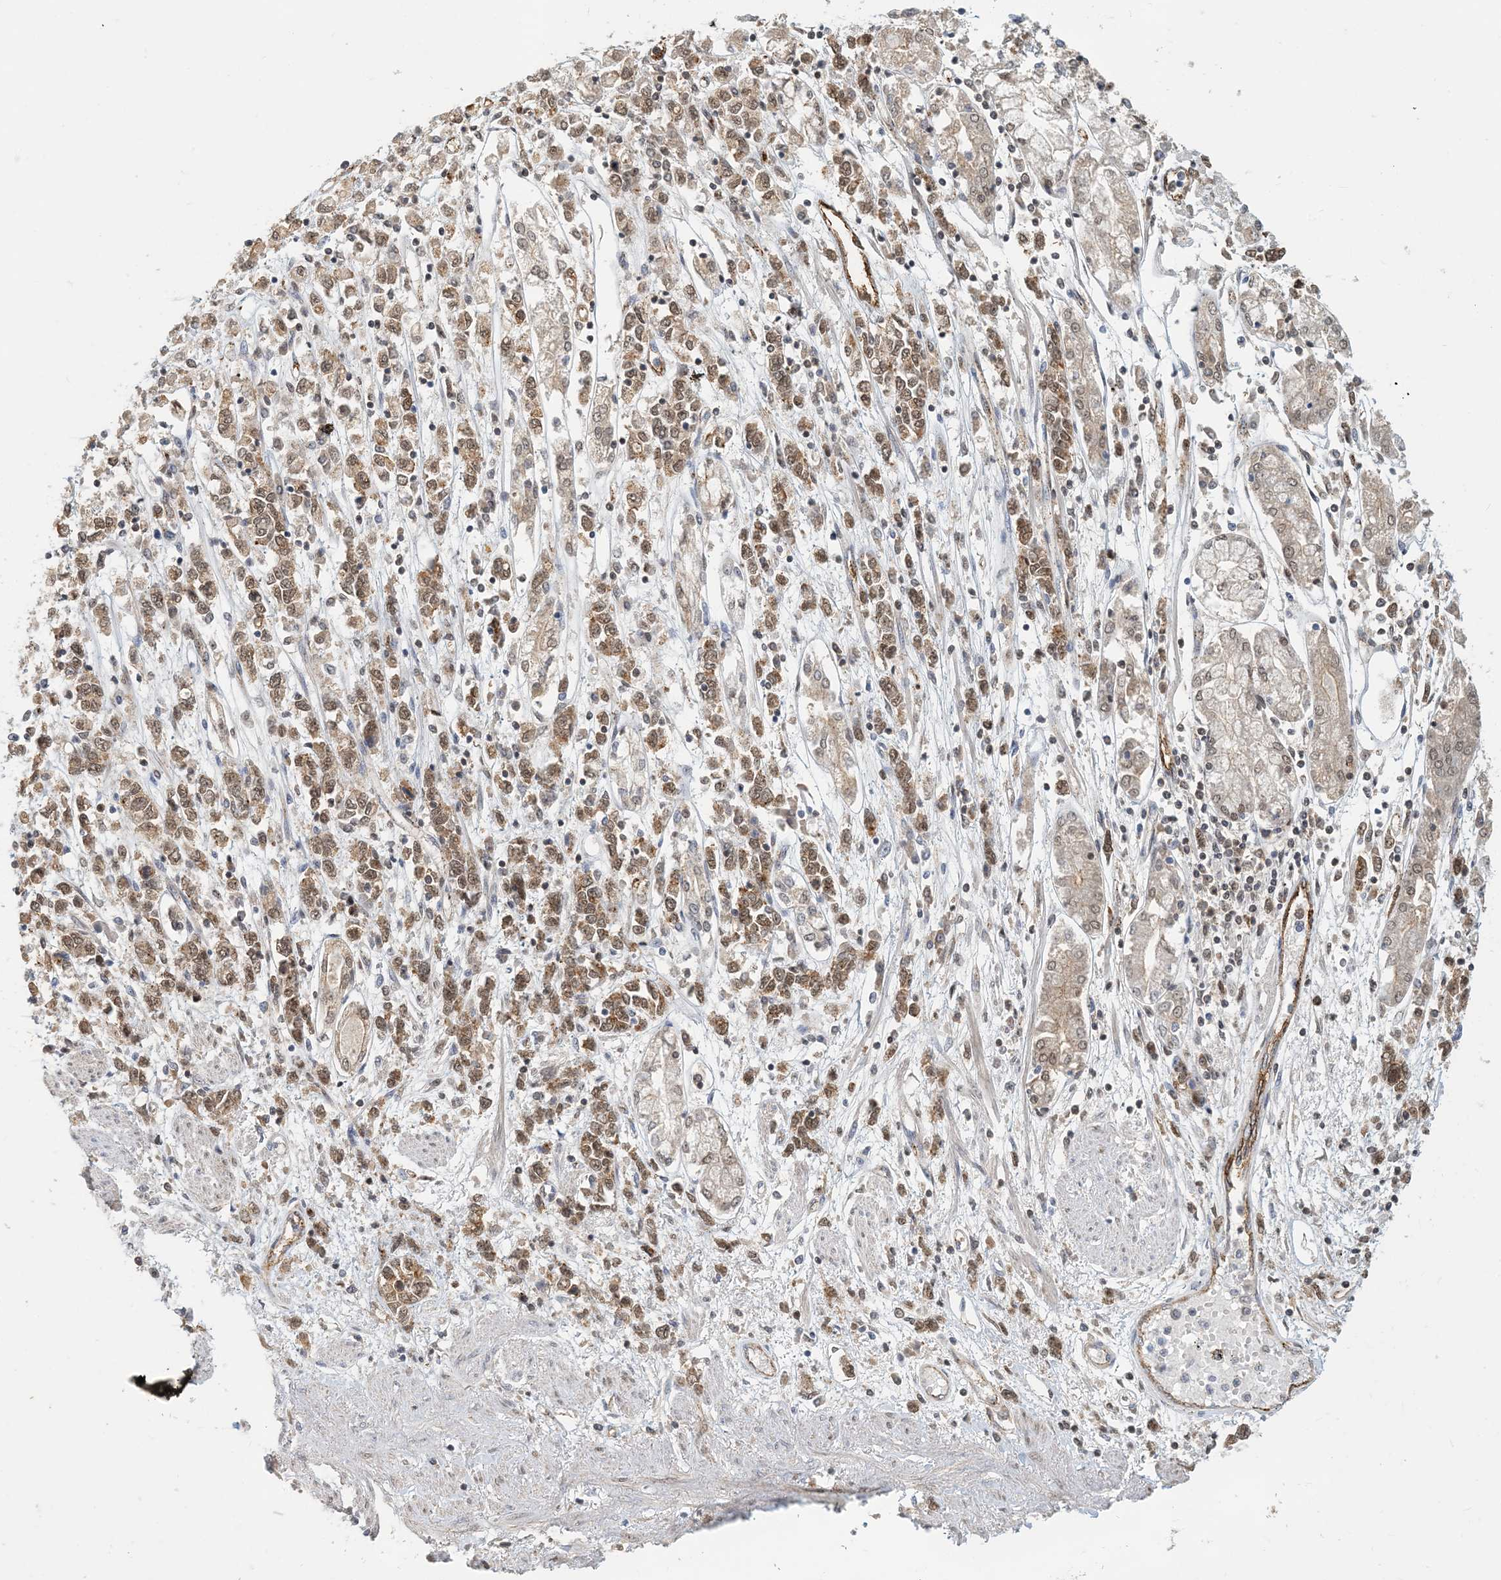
{"staining": {"intensity": "moderate", "quantity": ">75%", "location": "cytoplasmic/membranous"}, "tissue": "stomach cancer", "cell_type": "Tumor cells", "image_type": "cancer", "snomed": [{"axis": "morphology", "description": "Adenocarcinoma, NOS"}, {"axis": "topography", "description": "Stomach"}], "caption": "Protein staining by IHC shows moderate cytoplasmic/membranous expression in approximately >75% of tumor cells in adenocarcinoma (stomach). (brown staining indicates protein expression, while blue staining denotes nuclei).", "gene": "ZBTB3", "patient": {"sex": "female", "age": 76}}